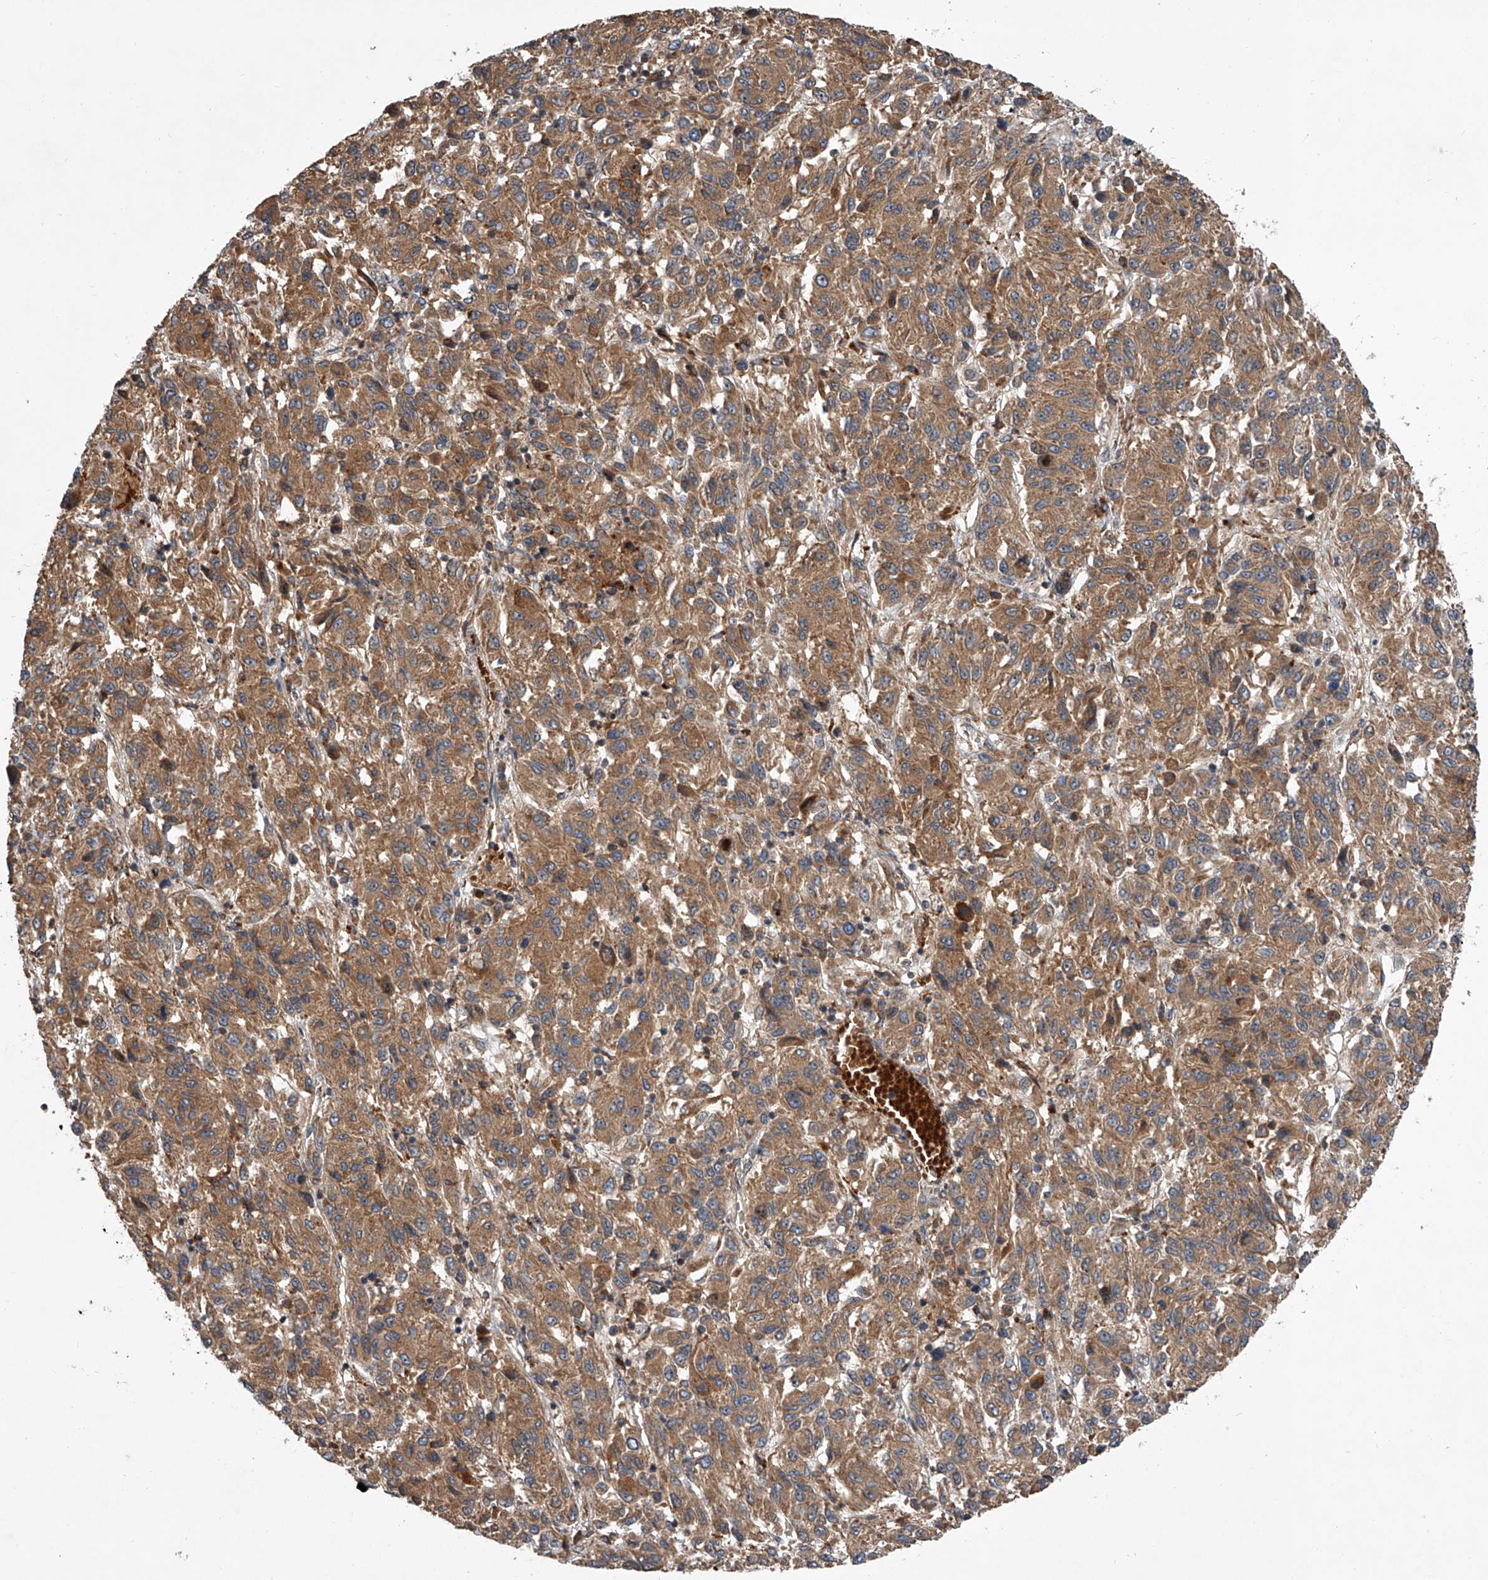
{"staining": {"intensity": "moderate", "quantity": ">75%", "location": "cytoplasmic/membranous"}, "tissue": "melanoma", "cell_type": "Tumor cells", "image_type": "cancer", "snomed": [{"axis": "morphology", "description": "Malignant melanoma, Metastatic site"}, {"axis": "topography", "description": "Lung"}], "caption": "This is an image of immunohistochemistry staining of melanoma, which shows moderate expression in the cytoplasmic/membranous of tumor cells.", "gene": "USP47", "patient": {"sex": "male", "age": 64}}